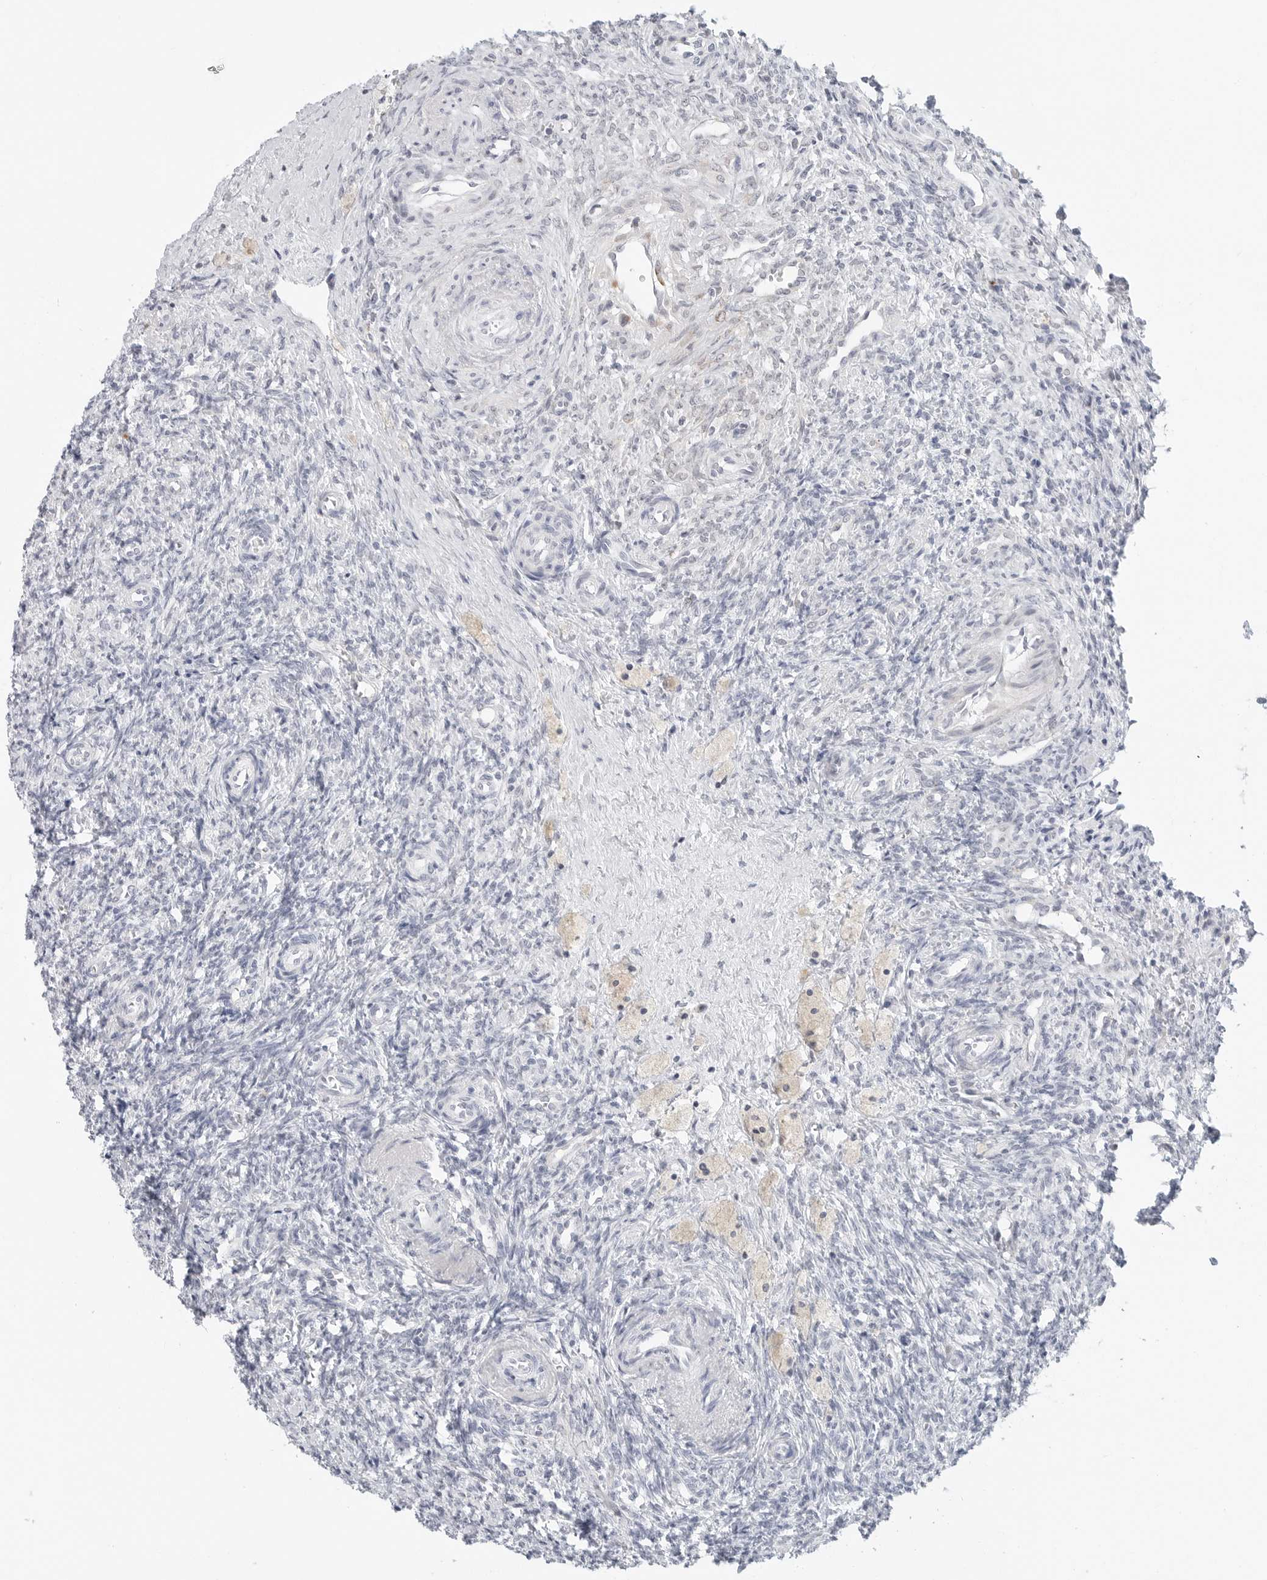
{"staining": {"intensity": "negative", "quantity": "none", "location": "none"}, "tissue": "ovary", "cell_type": "Ovarian stroma cells", "image_type": "normal", "snomed": [{"axis": "morphology", "description": "Normal tissue, NOS"}, {"axis": "topography", "description": "Ovary"}], "caption": "Ovary stained for a protein using IHC reveals no staining ovarian stroma cells.", "gene": "TSEN2", "patient": {"sex": "female", "age": 41}}